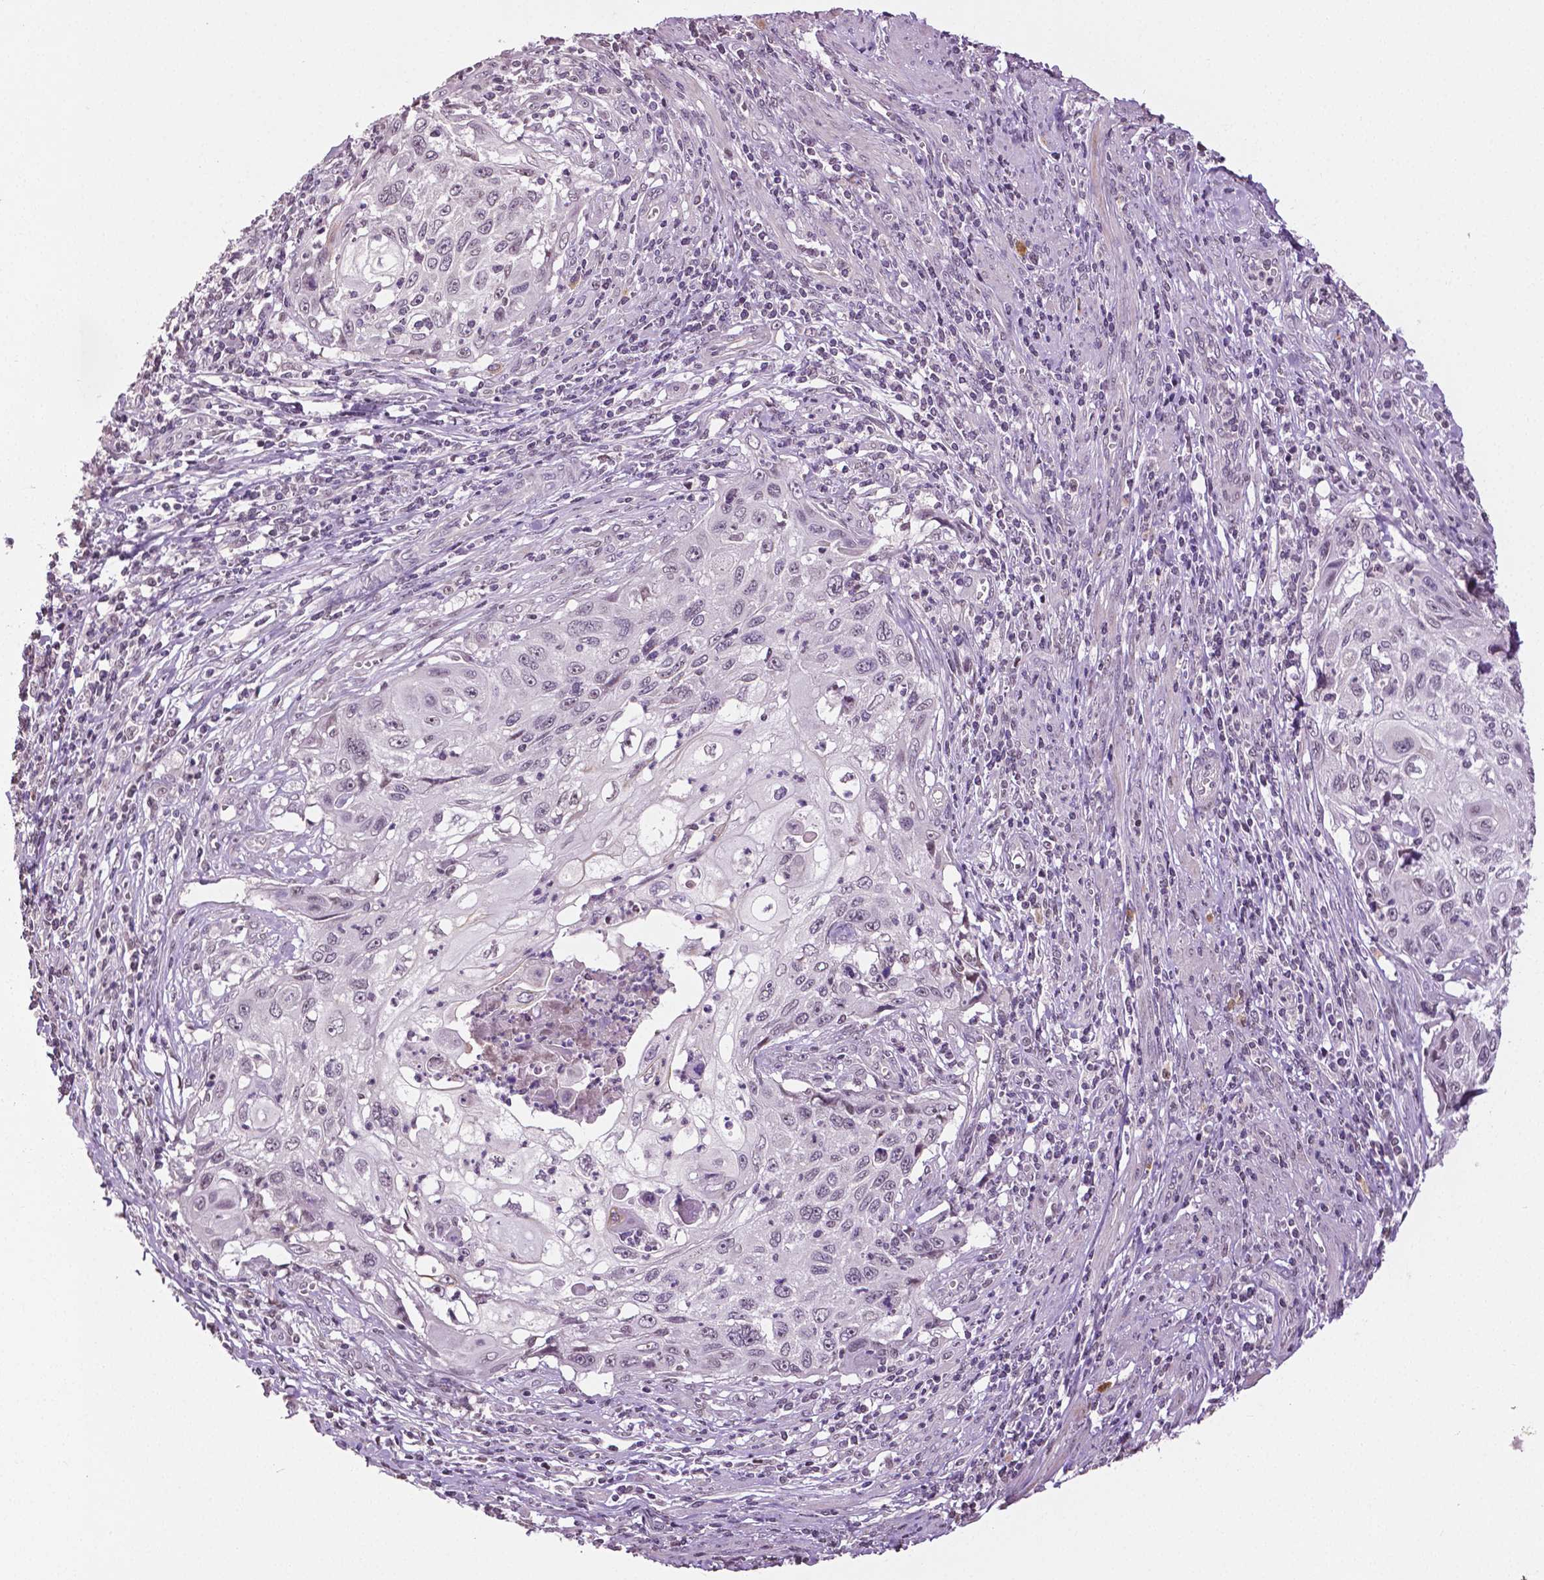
{"staining": {"intensity": "negative", "quantity": "none", "location": "none"}, "tissue": "cervical cancer", "cell_type": "Tumor cells", "image_type": "cancer", "snomed": [{"axis": "morphology", "description": "Squamous cell carcinoma, NOS"}, {"axis": "topography", "description": "Cervix"}], "caption": "The micrograph displays no staining of tumor cells in cervical cancer.", "gene": "DLX5", "patient": {"sex": "female", "age": 70}}